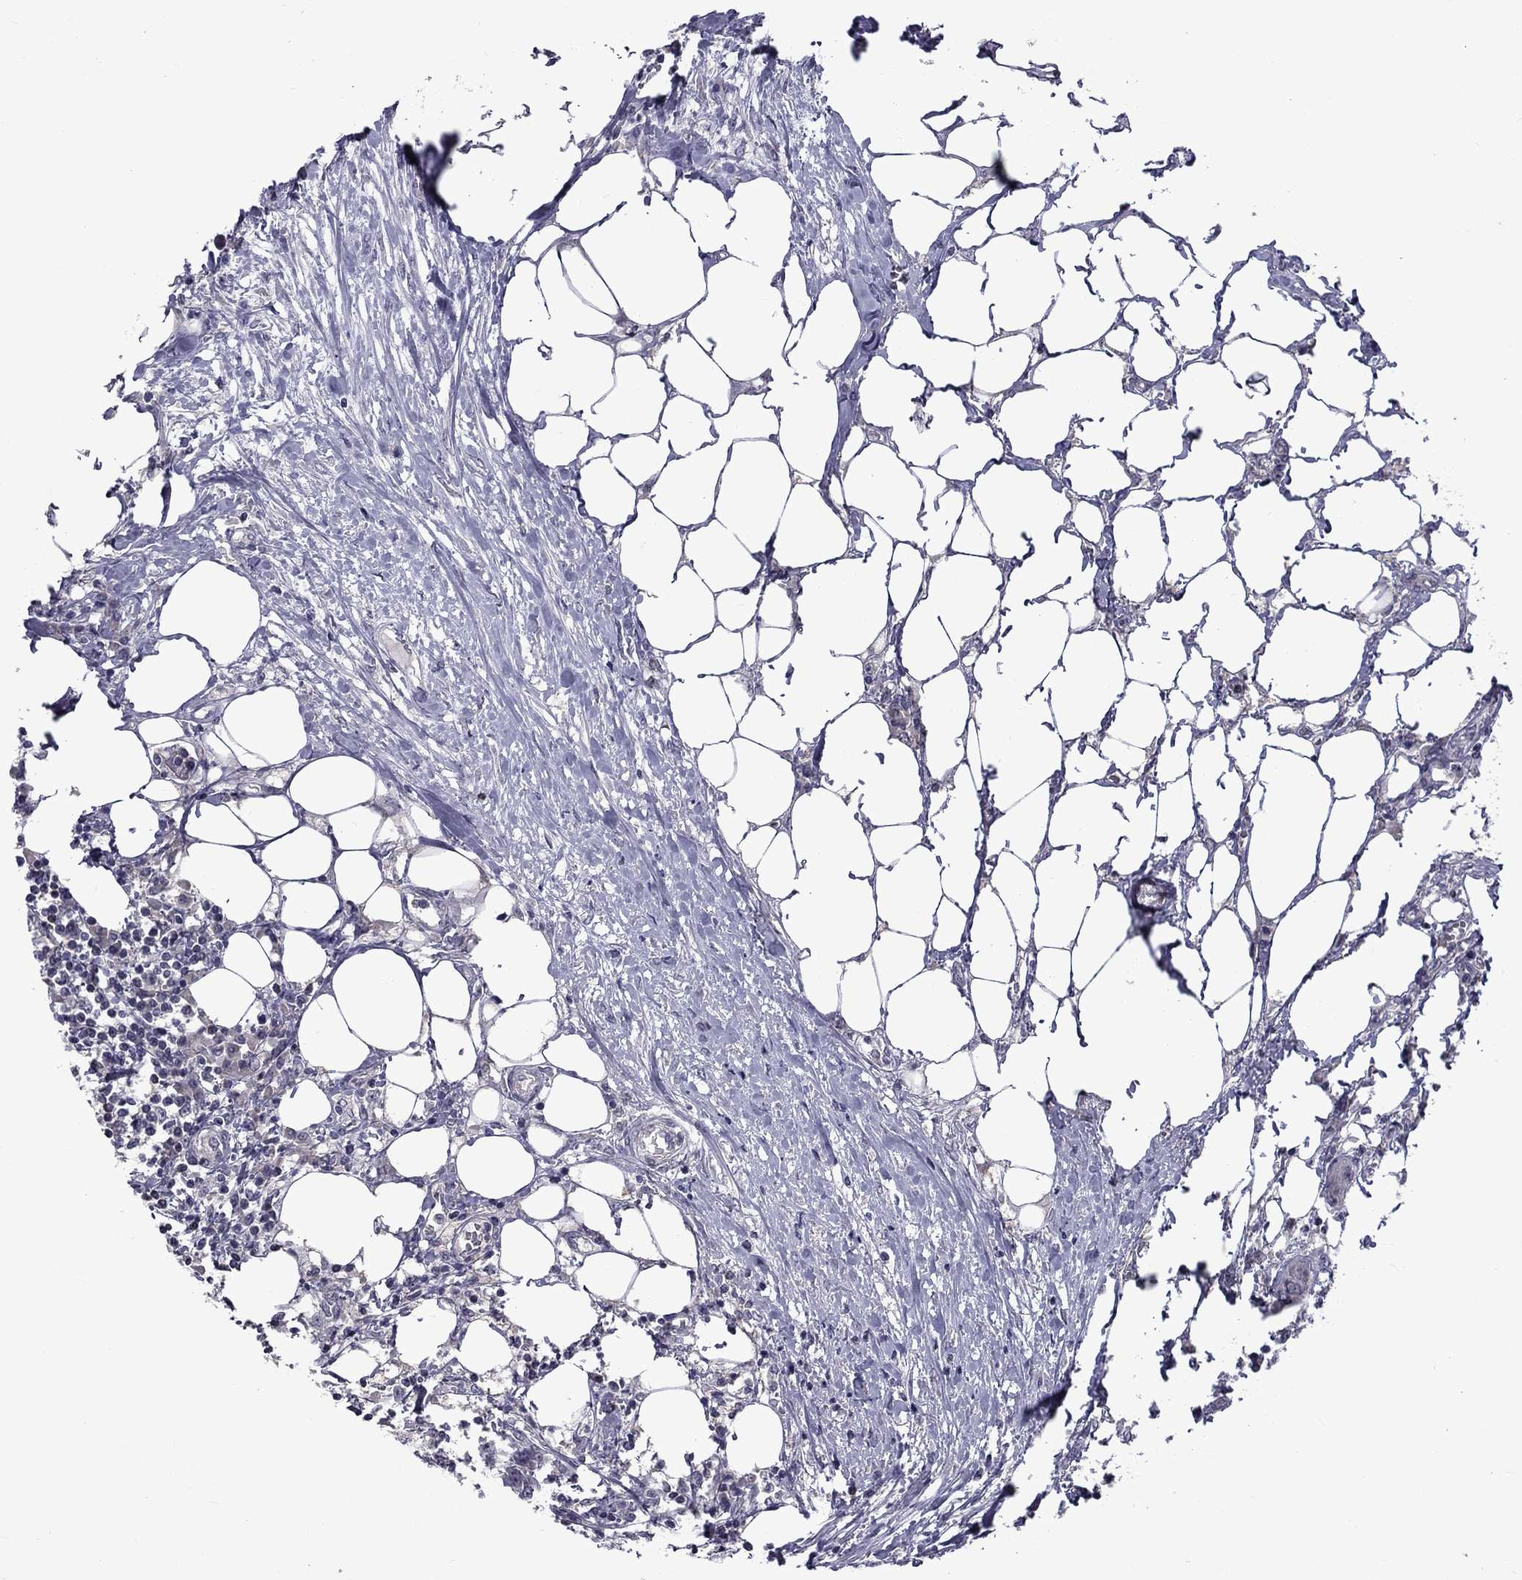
{"staining": {"intensity": "negative", "quantity": "none", "location": "none"}, "tissue": "urothelial cancer", "cell_type": "Tumor cells", "image_type": "cancer", "snomed": [{"axis": "morphology", "description": "Urothelial carcinoma, NOS"}, {"axis": "morphology", "description": "Urothelial carcinoma, High grade"}, {"axis": "topography", "description": "Urinary bladder"}], "caption": "Human urothelial cancer stained for a protein using IHC shows no expression in tumor cells.", "gene": "SNTA1", "patient": {"sex": "male", "age": 63}}